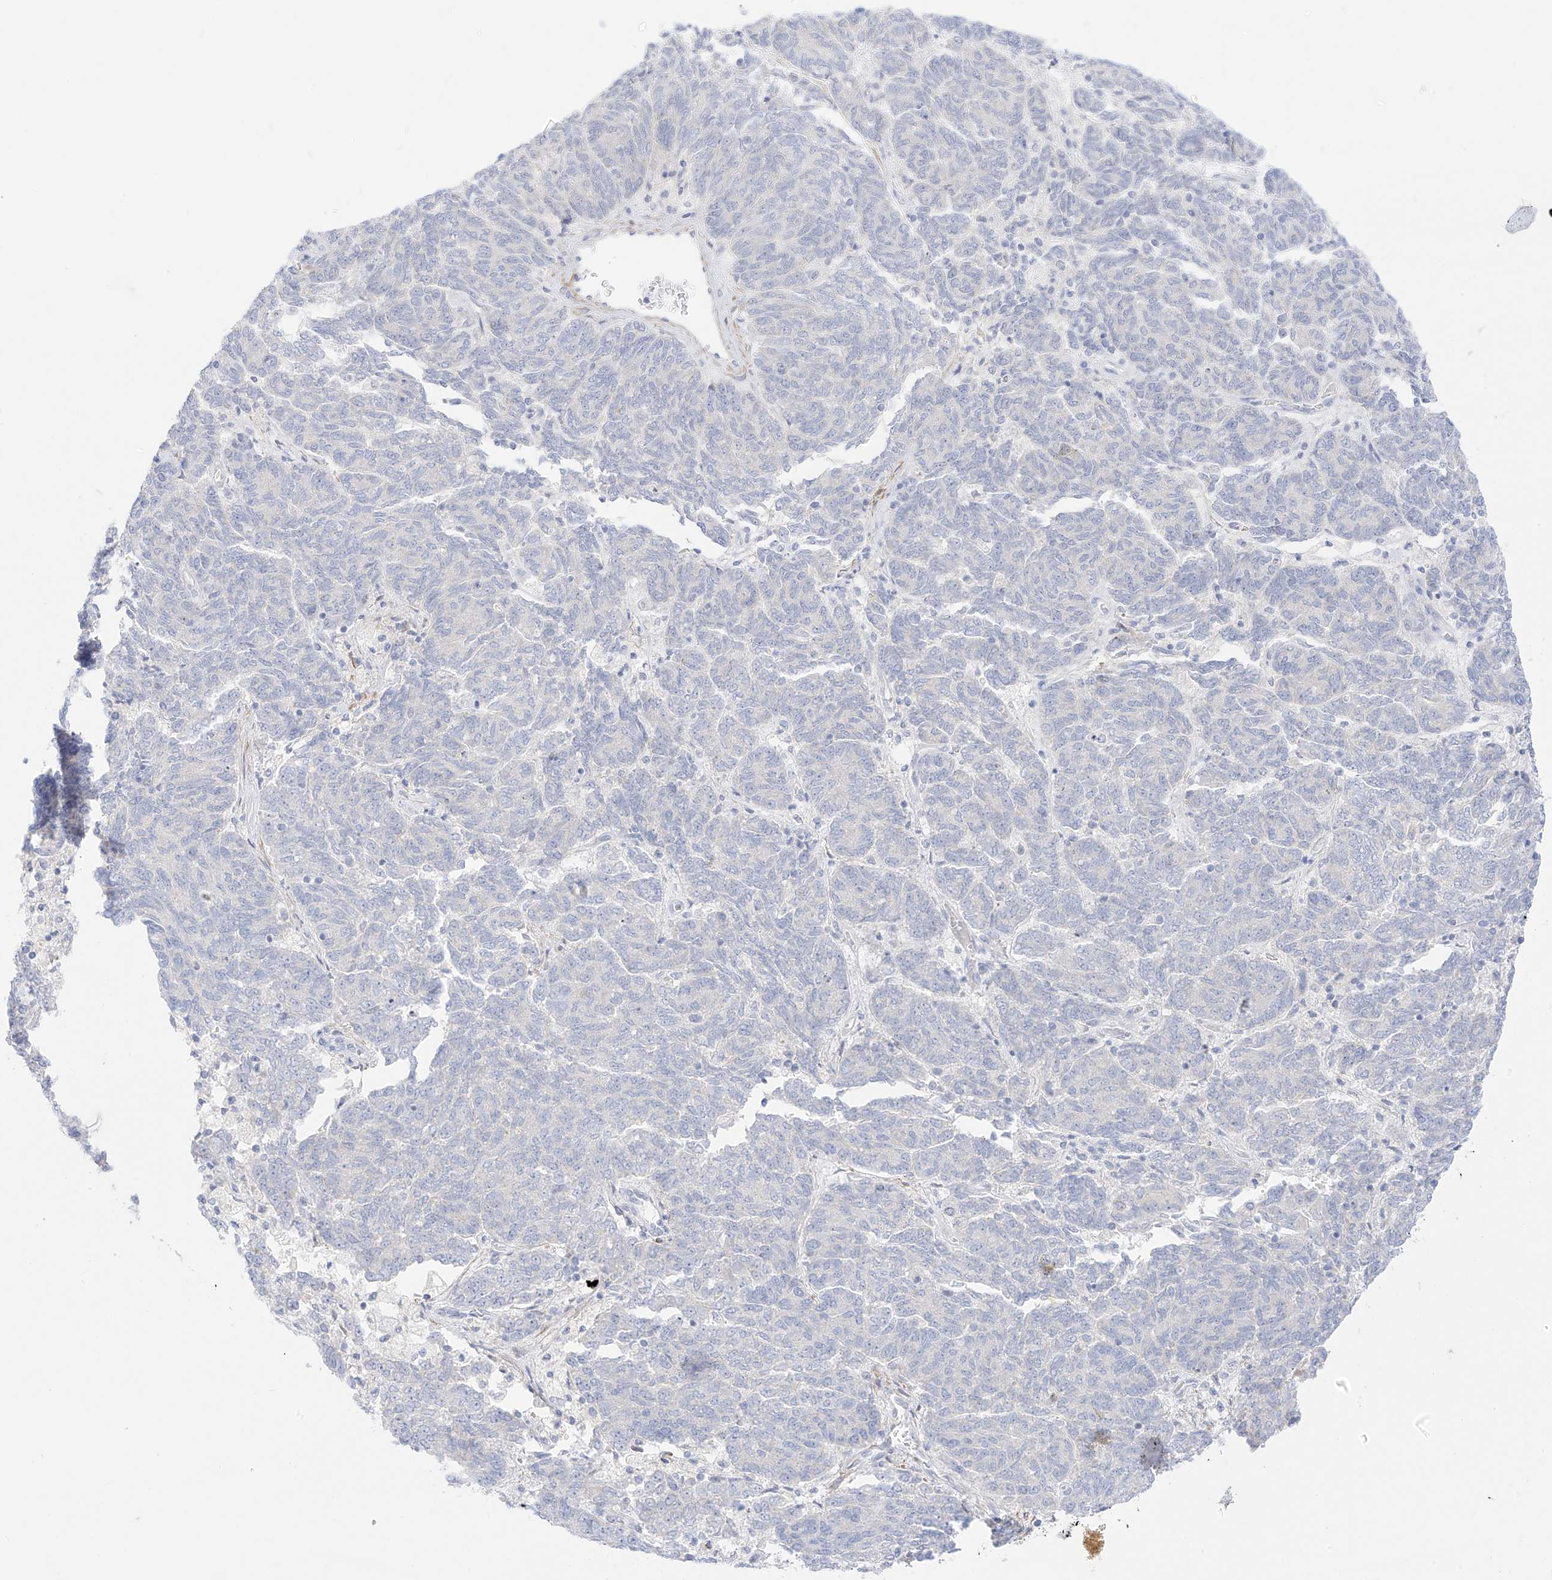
{"staining": {"intensity": "negative", "quantity": "none", "location": "none"}, "tissue": "endometrial cancer", "cell_type": "Tumor cells", "image_type": "cancer", "snomed": [{"axis": "morphology", "description": "Adenocarcinoma, NOS"}, {"axis": "topography", "description": "Endometrium"}], "caption": "DAB immunohistochemical staining of endometrial cancer exhibits no significant positivity in tumor cells.", "gene": "ST3GAL5", "patient": {"sex": "female", "age": 80}}